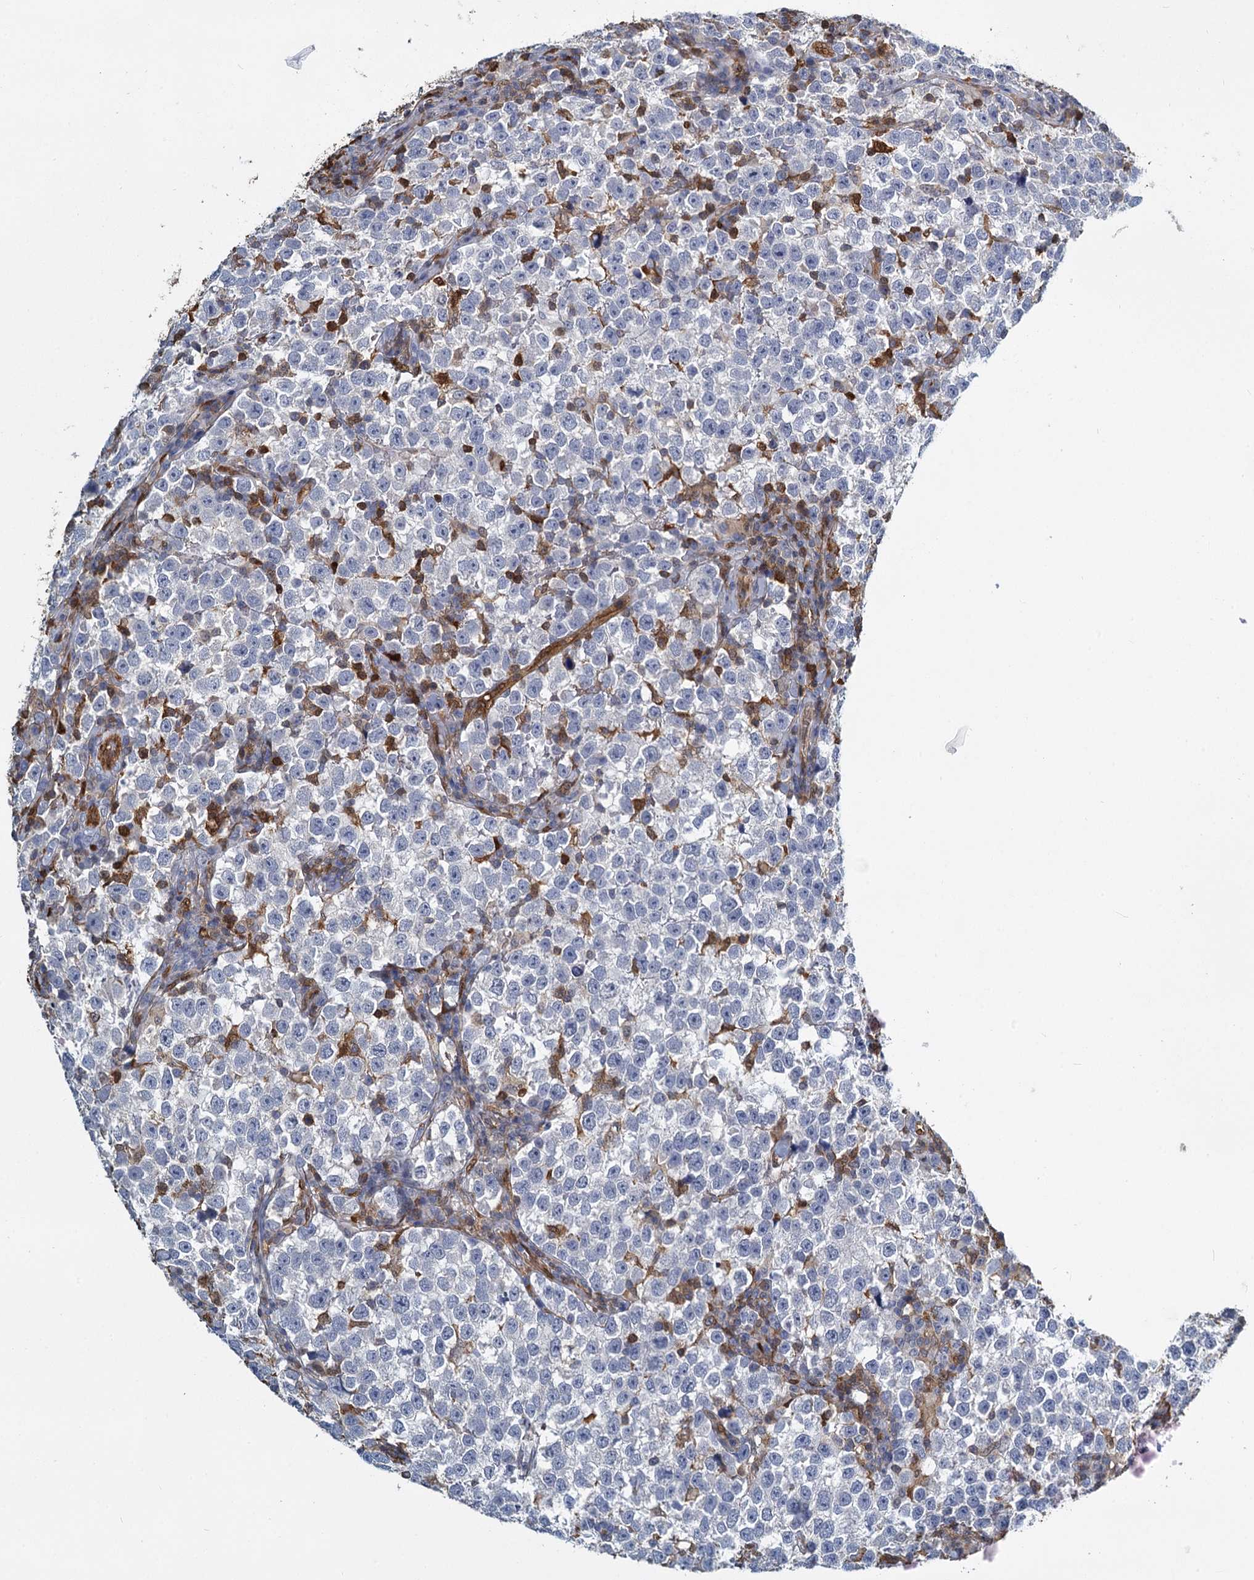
{"staining": {"intensity": "negative", "quantity": "none", "location": "none"}, "tissue": "testis cancer", "cell_type": "Tumor cells", "image_type": "cancer", "snomed": [{"axis": "morphology", "description": "Normal tissue, NOS"}, {"axis": "morphology", "description": "Seminoma, NOS"}, {"axis": "topography", "description": "Testis"}], "caption": "Immunohistochemistry of testis cancer demonstrates no expression in tumor cells. (DAB (3,3'-diaminobenzidine) IHC with hematoxylin counter stain).", "gene": "S100A6", "patient": {"sex": "male", "age": 43}}